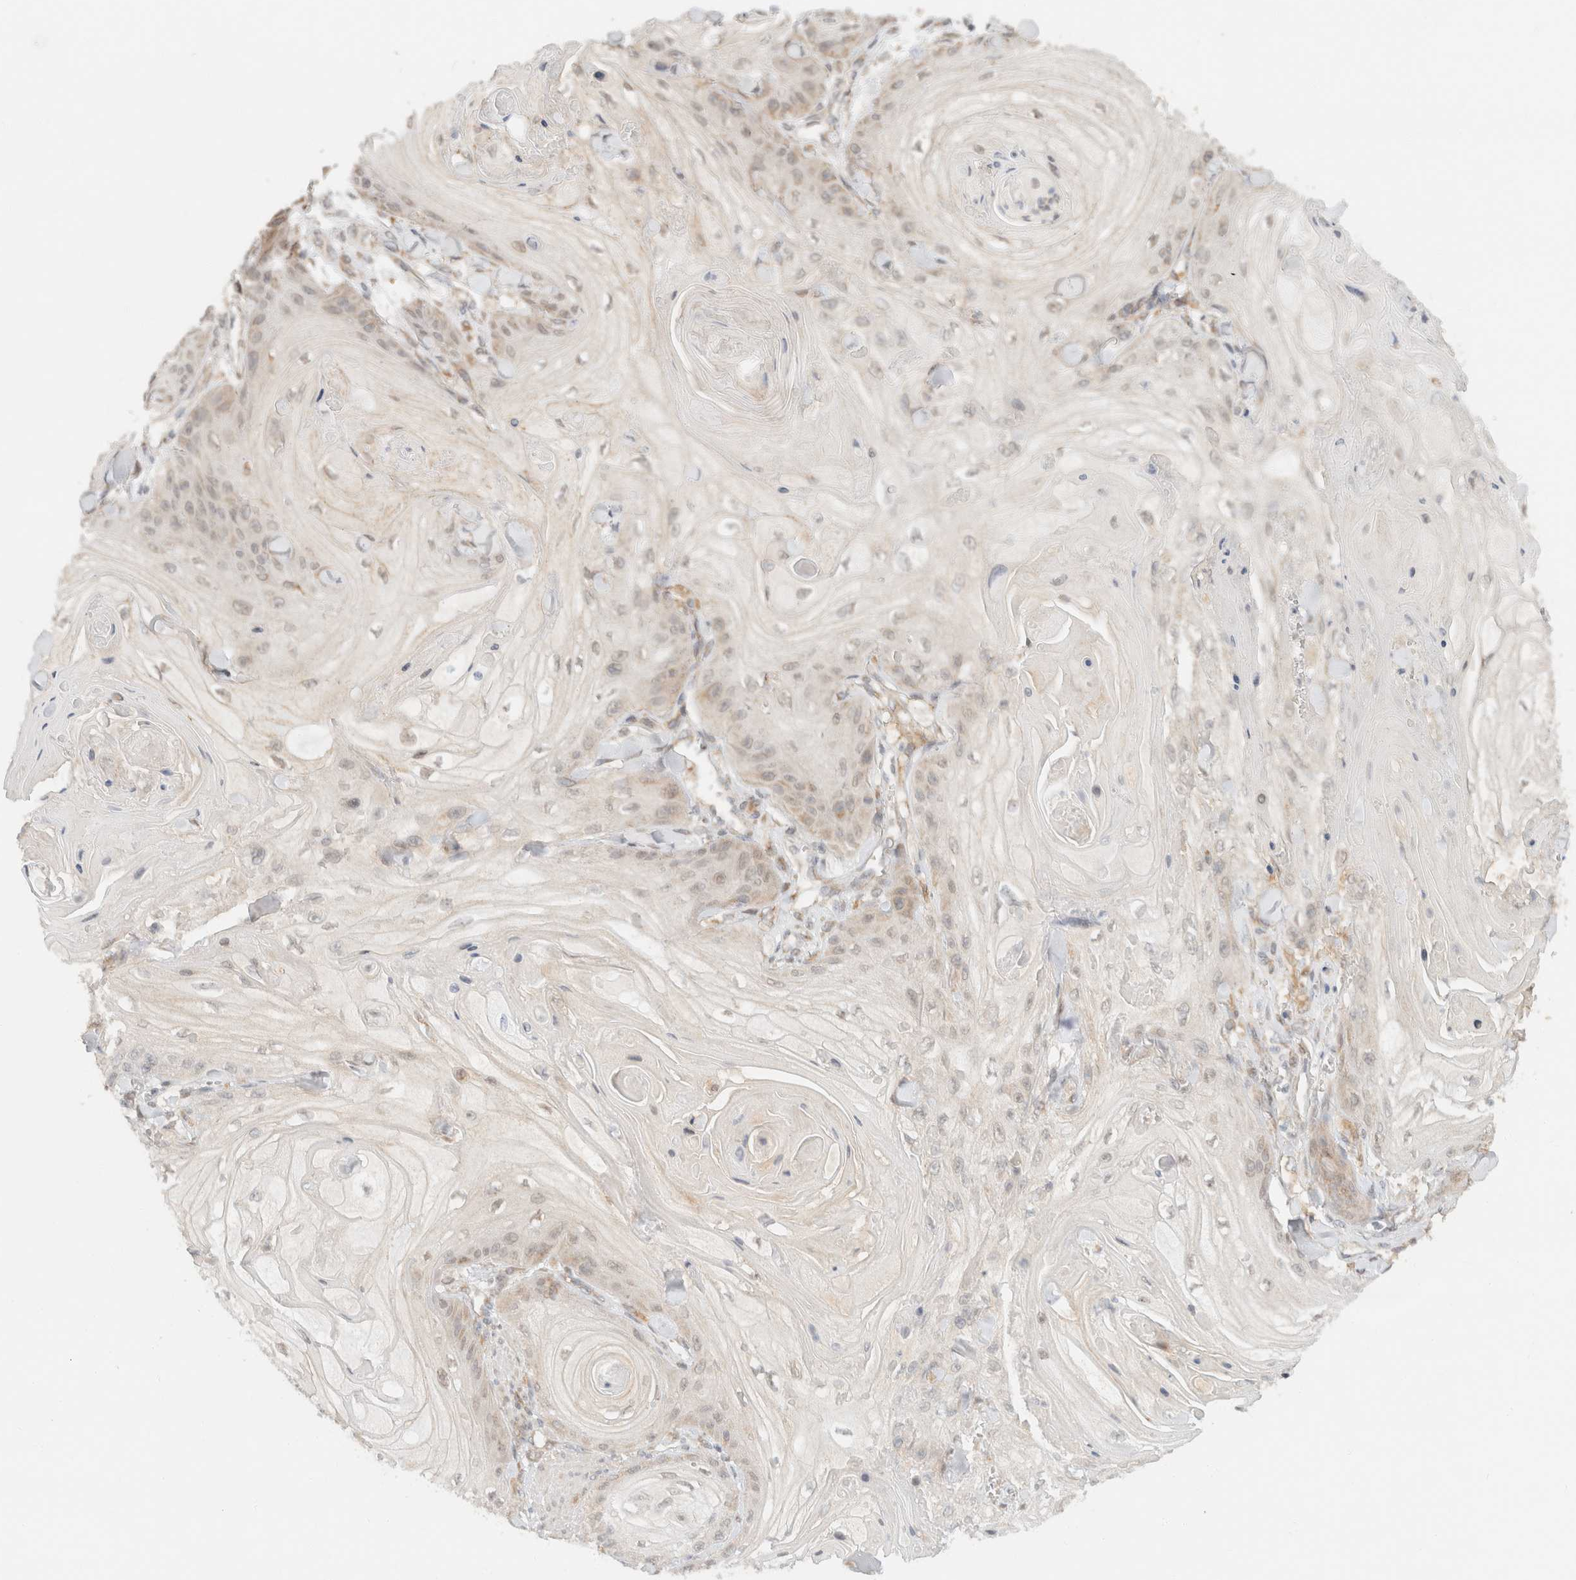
{"staining": {"intensity": "weak", "quantity": "<25%", "location": "cytoplasmic/membranous"}, "tissue": "skin cancer", "cell_type": "Tumor cells", "image_type": "cancer", "snomed": [{"axis": "morphology", "description": "Squamous cell carcinoma, NOS"}, {"axis": "topography", "description": "Skin"}], "caption": "Immunohistochemistry of skin cancer reveals no positivity in tumor cells. Brightfield microscopy of immunohistochemistry stained with DAB (3,3'-diaminobenzidine) (brown) and hematoxylin (blue), captured at high magnification.", "gene": "TACC1", "patient": {"sex": "male", "age": 74}}